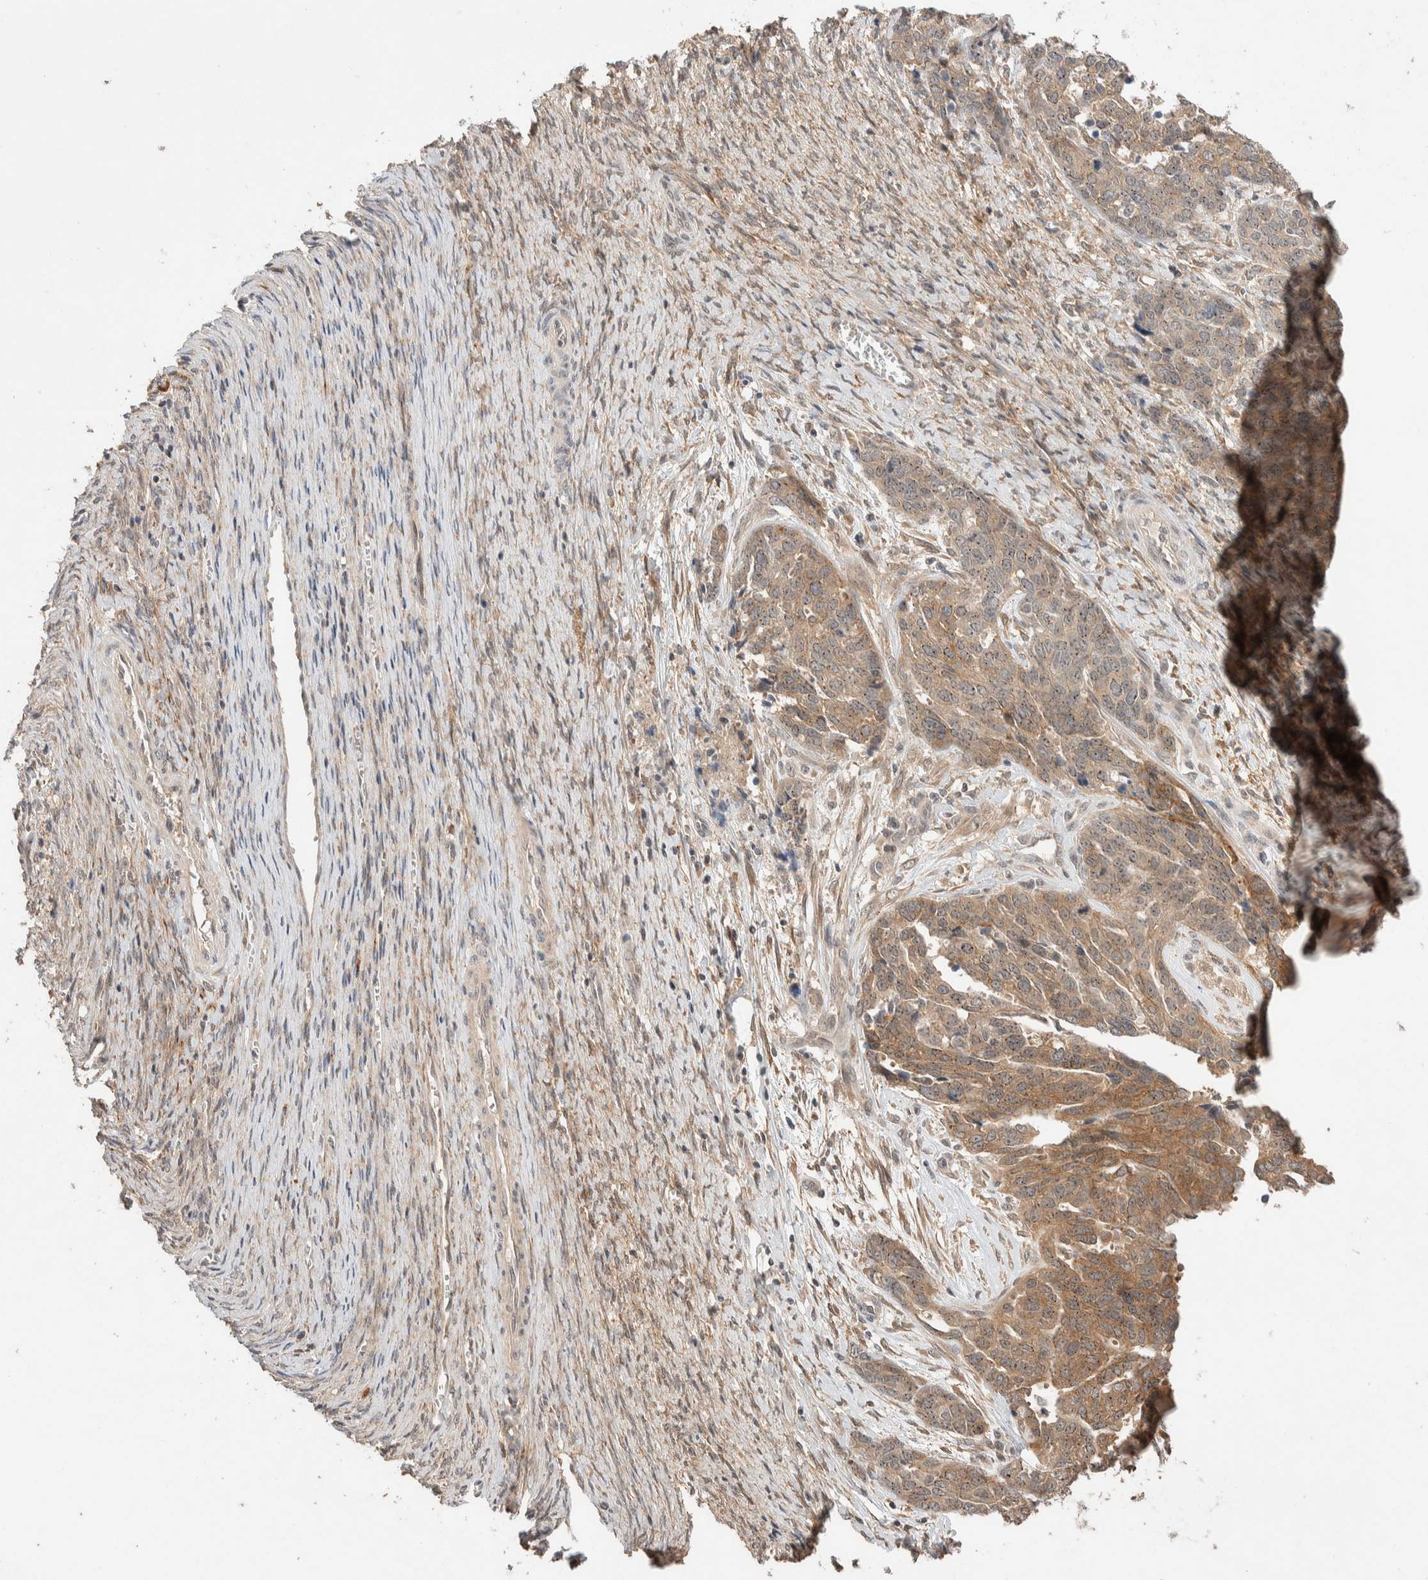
{"staining": {"intensity": "moderate", "quantity": "25%-75%", "location": "cytoplasmic/membranous"}, "tissue": "ovarian cancer", "cell_type": "Tumor cells", "image_type": "cancer", "snomed": [{"axis": "morphology", "description": "Cystadenocarcinoma, serous, NOS"}, {"axis": "topography", "description": "Ovary"}], "caption": "Immunohistochemical staining of human serous cystadenocarcinoma (ovarian) demonstrates medium levels of moderate cytoplasmic/membranous protein staining in approximately 25%-75% of tumor cells.", "gene": "CASK", "patient": {"sex": "female", "age": 44}}